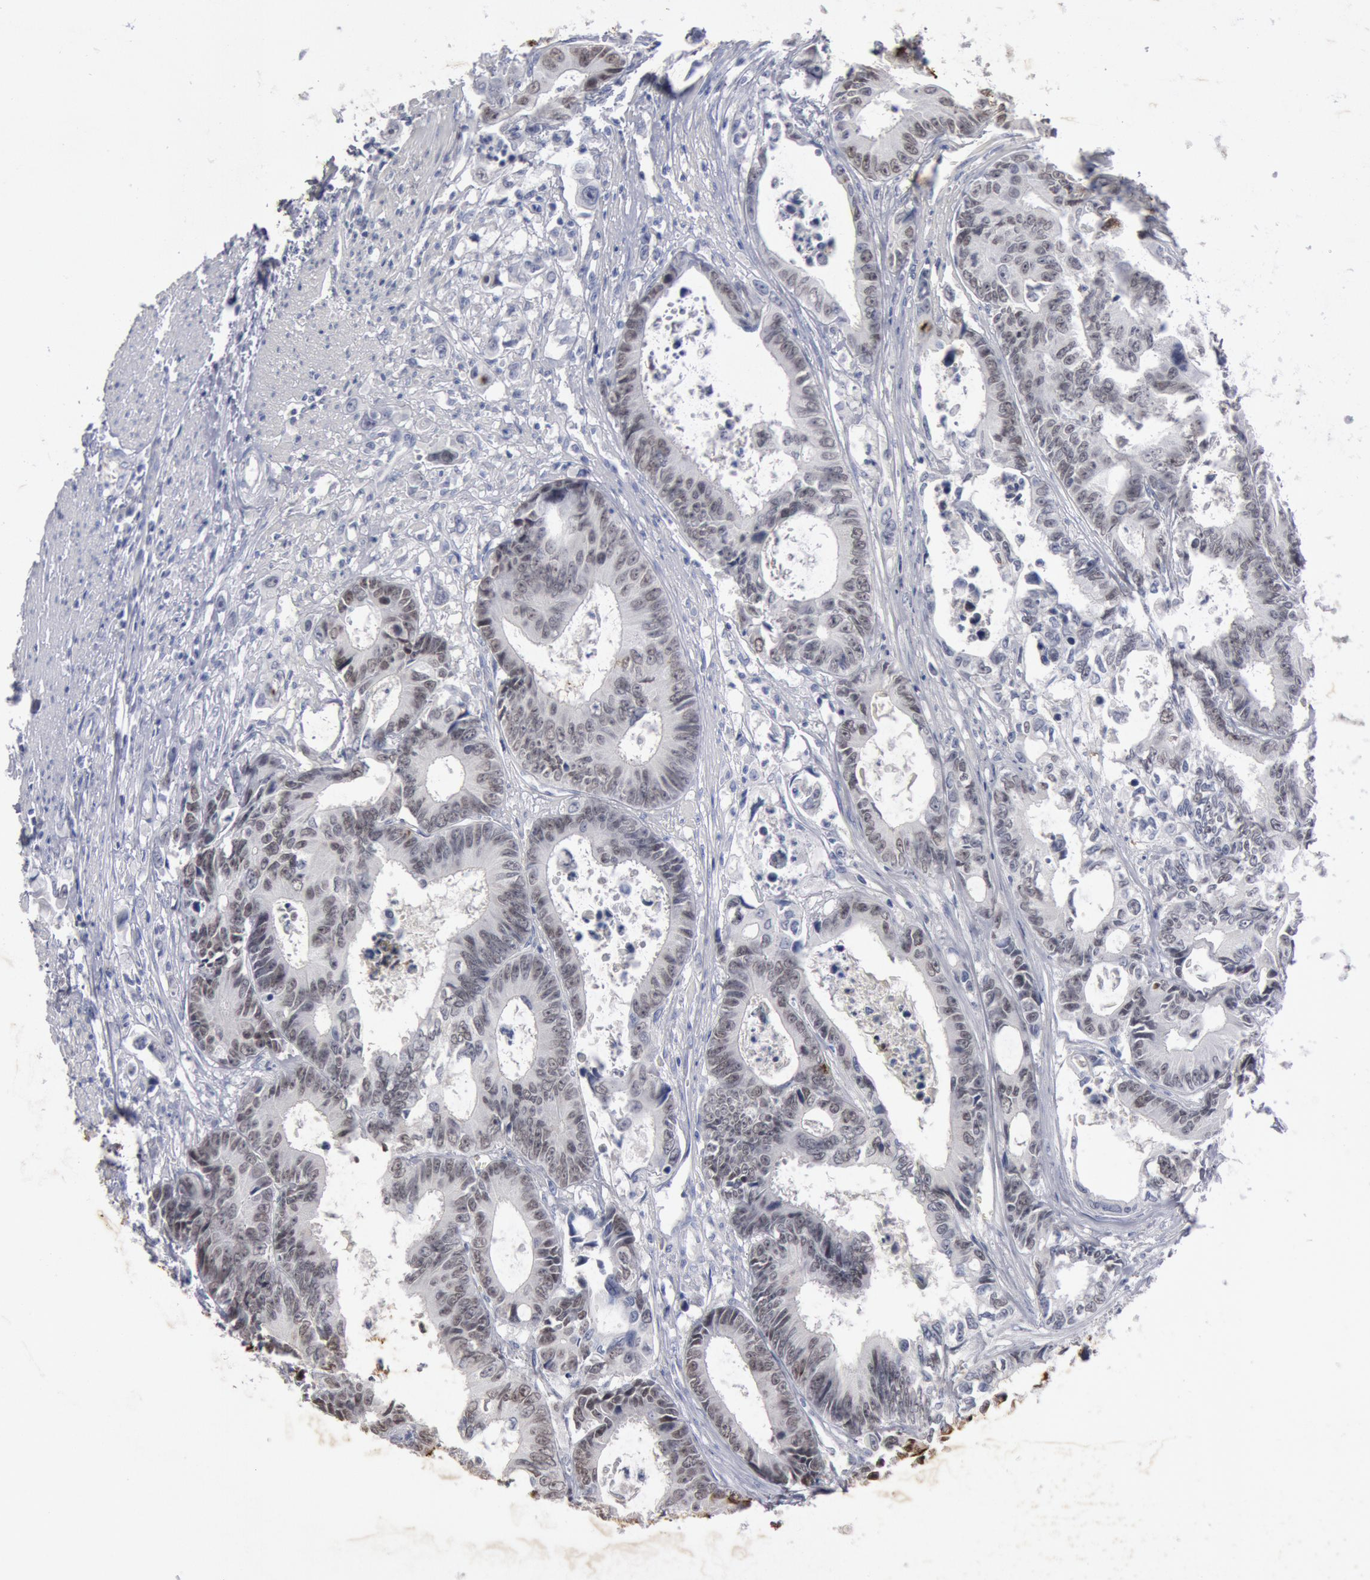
{"staining": {"intensity": "negative", "quantity": "none", "location": "none"}, "tissue": "colorectal cancer", "cell_type": "Tumor cells", "image_type": "cancer", "snomed": [{"axis": "morphology", "description": "Adenocarcinoma, NOS"}, {"axis": "topography", "description": "Rectum"}], "caption": "The photomicrograph shows no significant expression in tumor cells of colorectal cancer. (DAB (3,3'-diaminobenzidine) immunohistochemistry (IHC) with hematoxylin counter stain).", "gene": "FOXA2", "patient": {"sex": "female", "age": 98}}